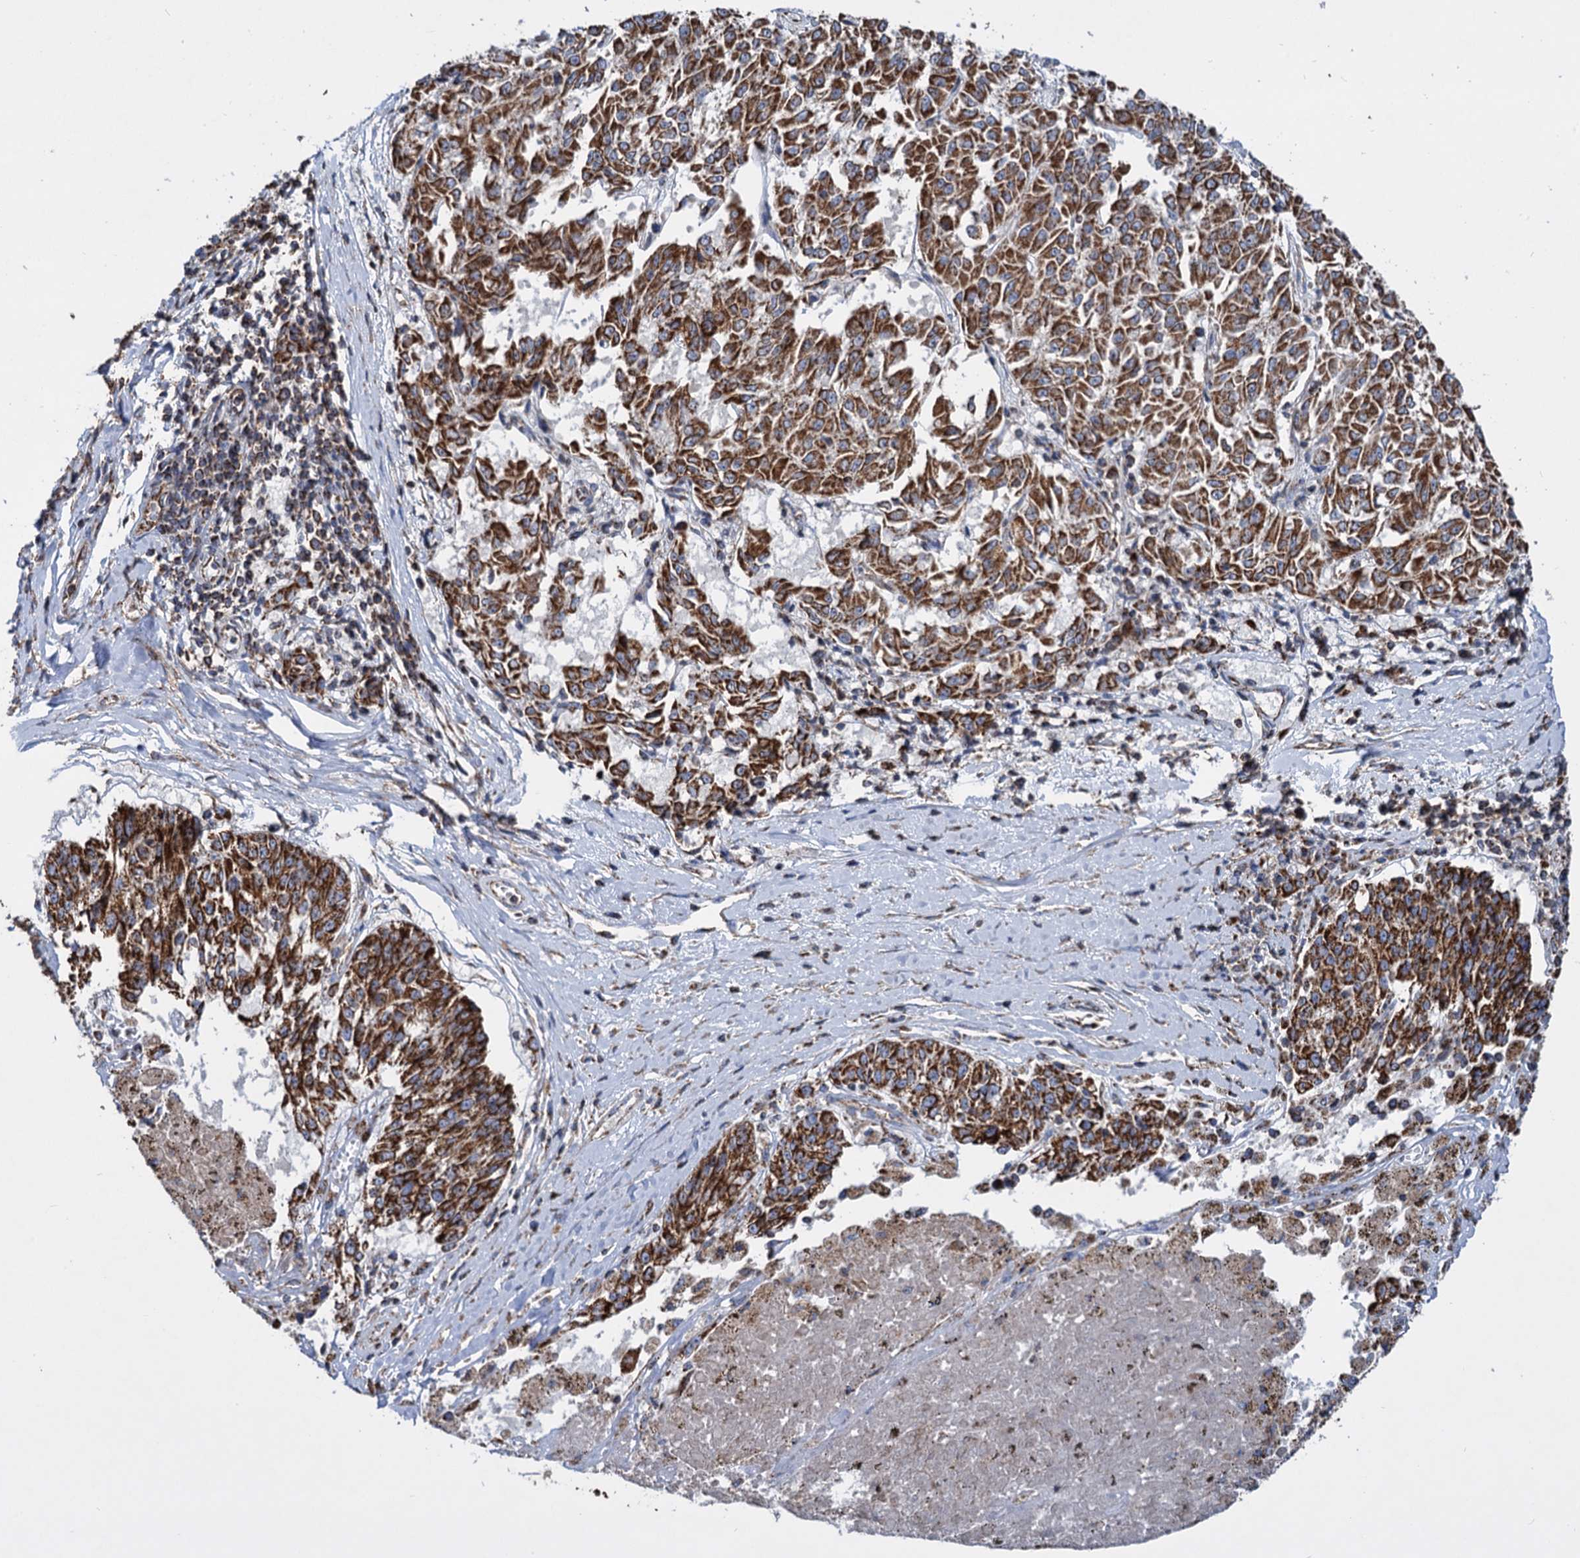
{"staining": {"intensity": "strong", "quantity": ">75%", "location": "cytoplasmic/membranous"}, "tissue": "melanoma", "cell_type": "Tumor cells", "image_type": "cancer", "snomed": [{"axis": "morphology", "description": "Malignant melanoma, NOS"}, {"axis": "topography", "description": "Skin"}], "caption": "Immunohistochemical staining of human malignant melanoma demonstrates high levels of strong cytoplasmic/membranous staining in approximately >75% of tumor cells. (brown staining indicates protein expression, while blue staining denotes nuclei).", "gene": "TIMM10", "patient": {"sex": "female", "age": 72}}